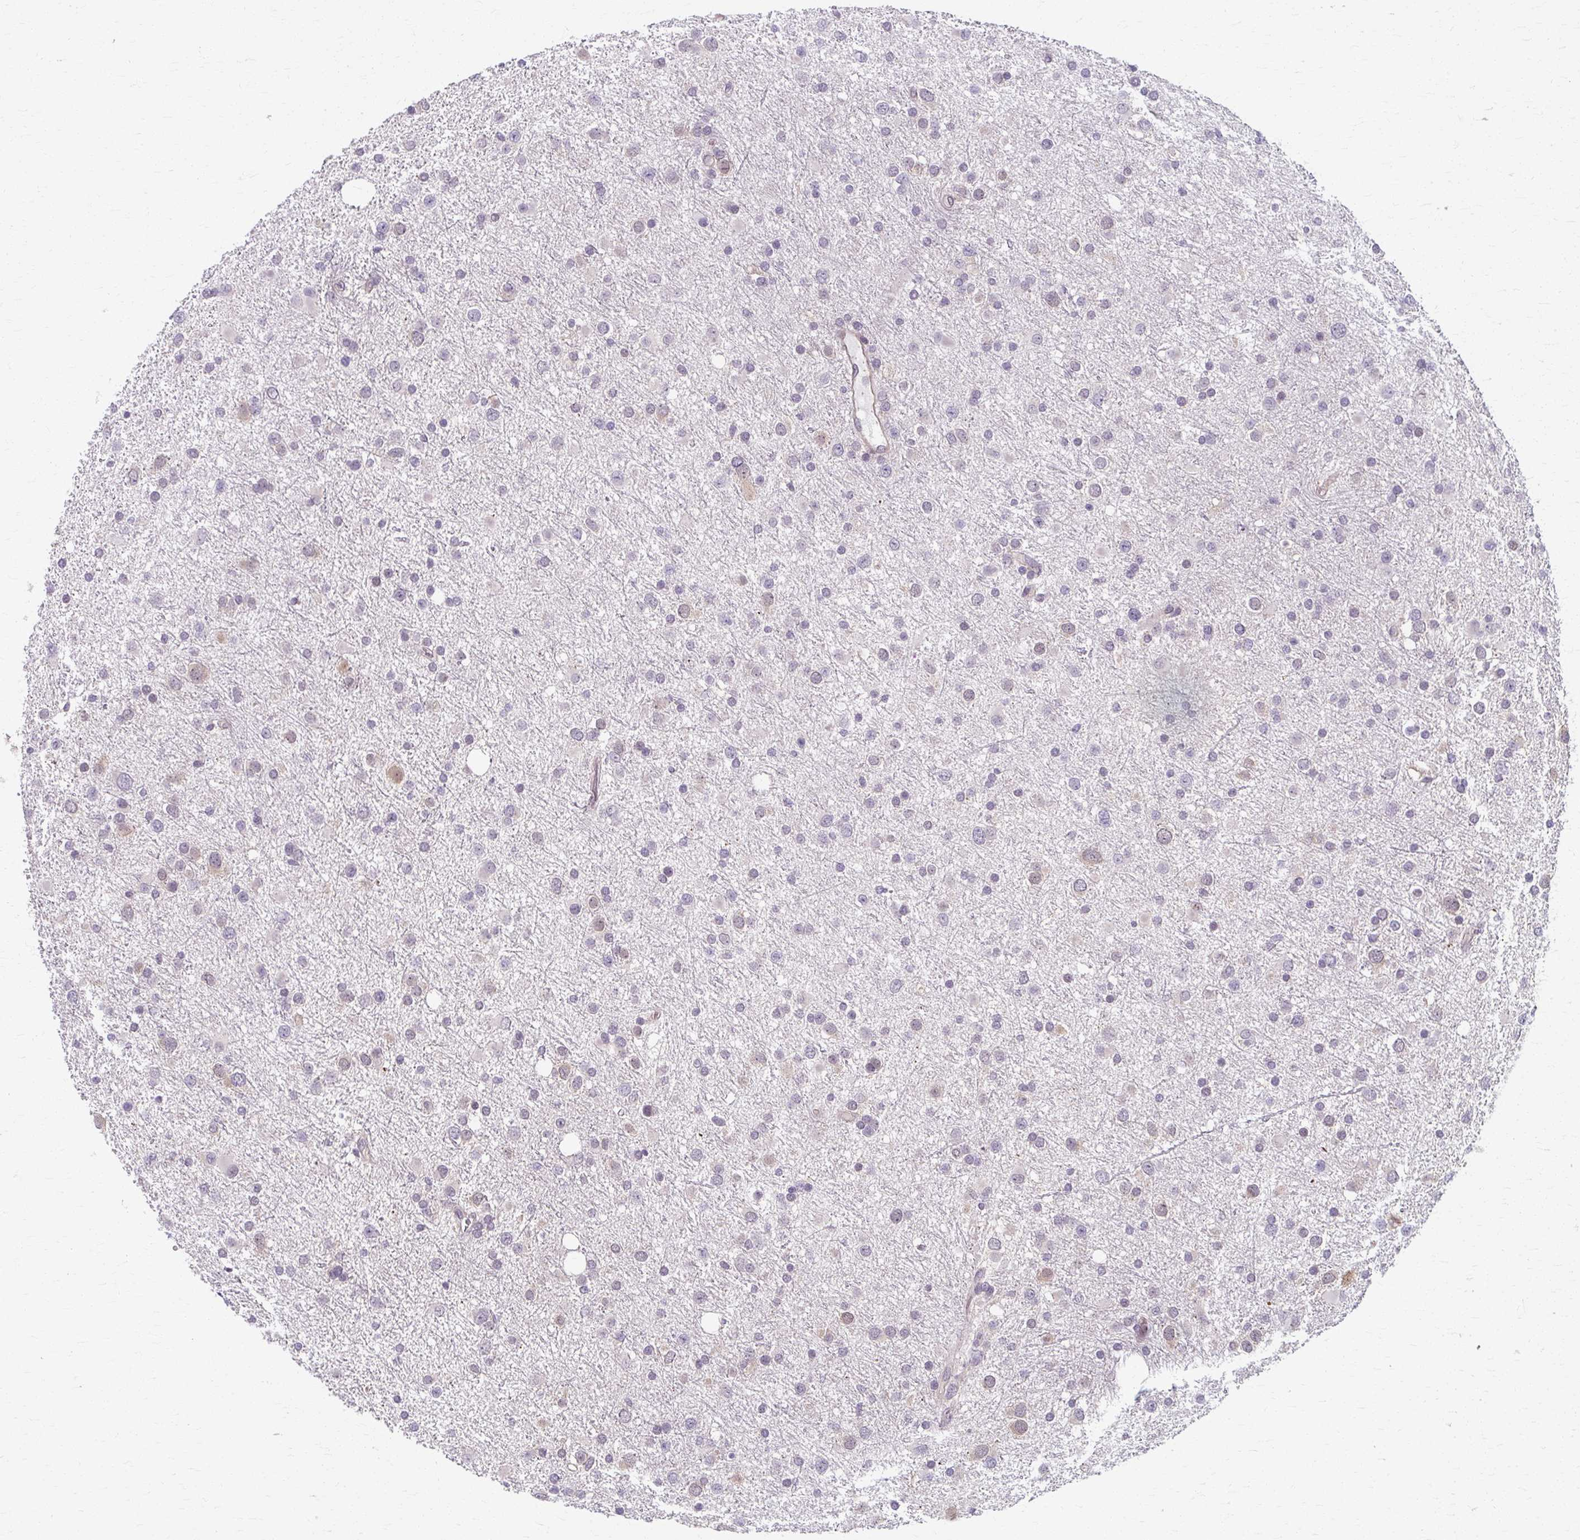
{"staining": {"intensity": "negative", "quantity": "none", "location": "none"}, "tissue": "glioma", "cell_type": "Tumor cells", "image_type": "cancer", "snomed": [{"axis": "morphology", "description": "Glioma, malignant, Low grade"}, {"axis": "topography", "description": "Brain"}], "caption": "This is an immunohistochemistry (IHC) micrograph of human glioma. There is no staining in tumor cells.", "gene": "ZNF555", "patient": {"sex": "female", "age": 32}}